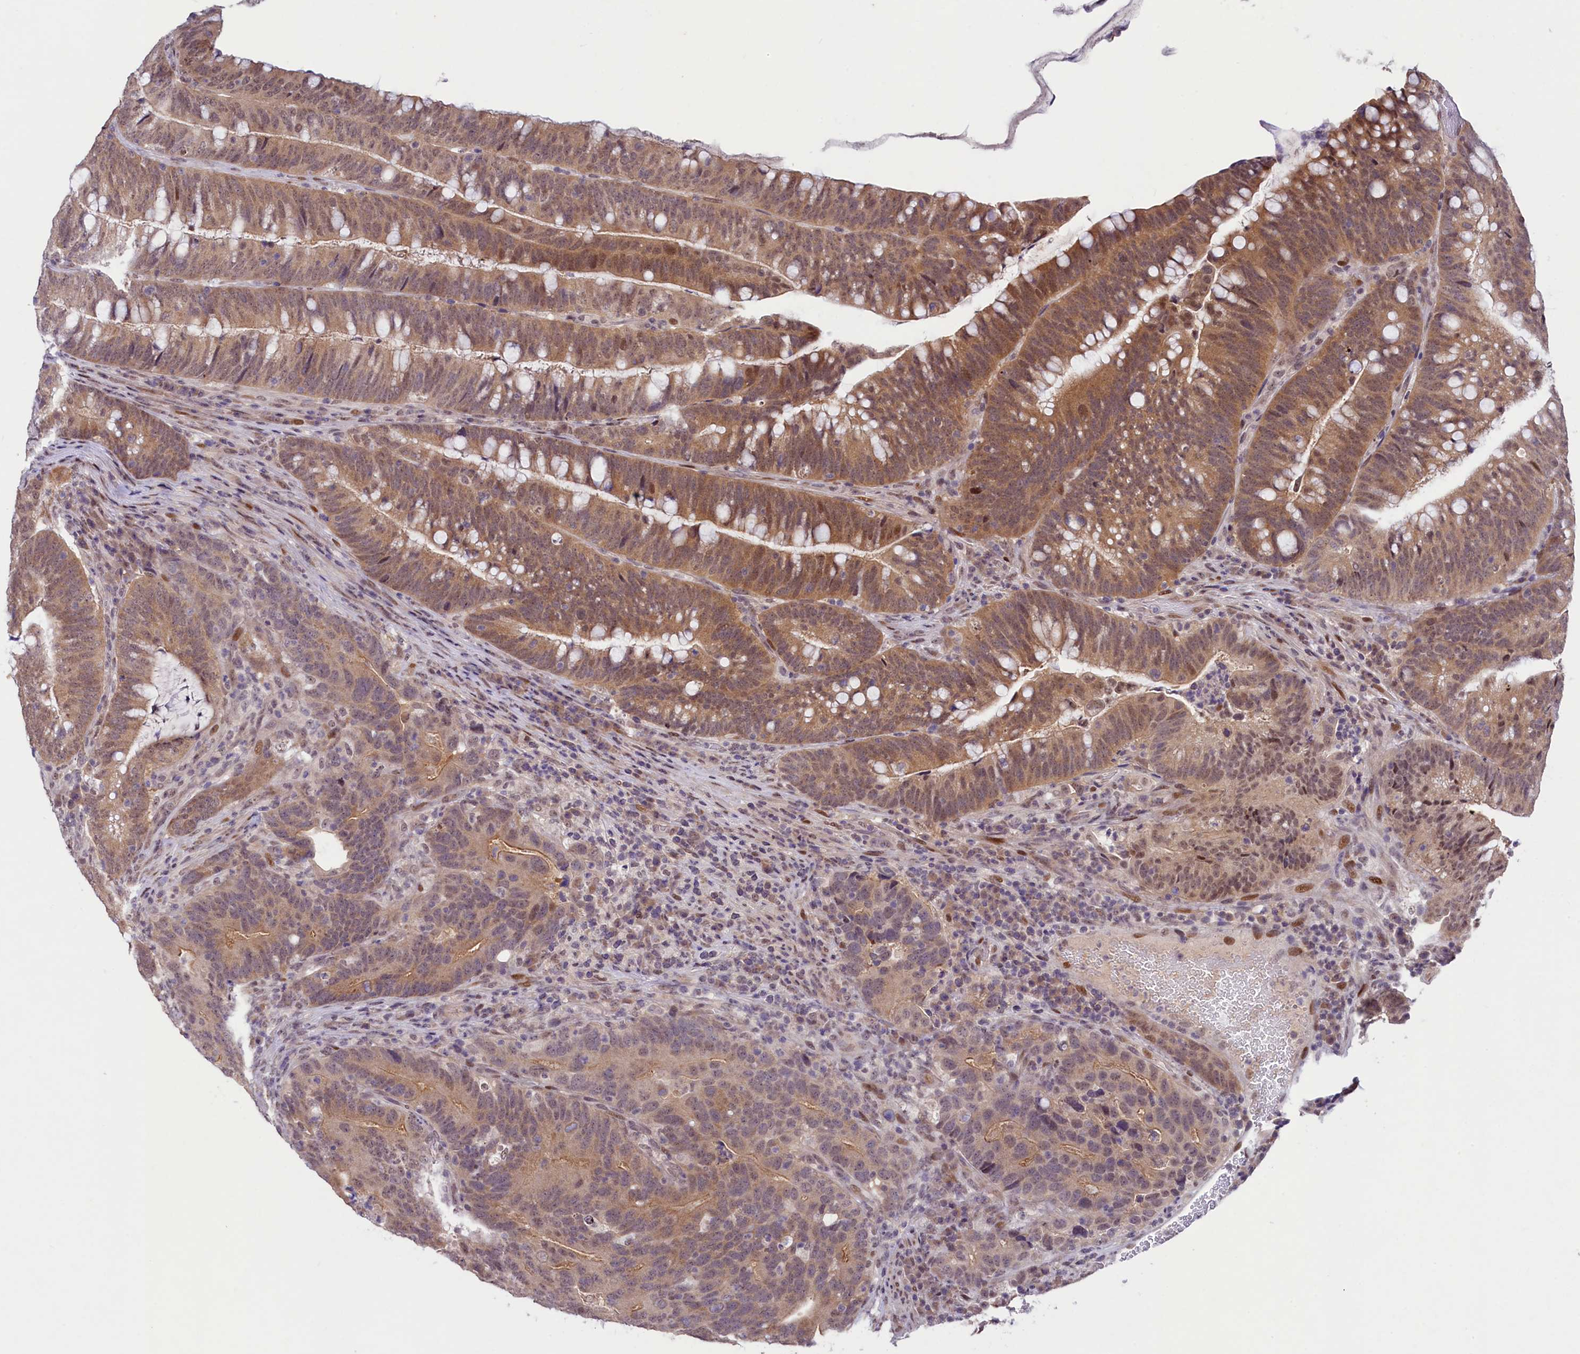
{"staining": {"intensity": "moderate", "quantity": ">75%", "location": "cytoplasmic/membranous,nuclear"}, "tissue": "colorectal cancer", "cell_type": "Tumor cells", "image_type": "cancer", "snomed": [{"axis": "morphology", "description": "Adenocarcinoma, NOS"}, {"axis": "topography", "description": "Colon"}], "caption": "Adenocarcinoma (colorectal) stained with IHC shows moderate cytoplasmic/membranous and nuclear staining in about >75% of tumor cells. Nuclei are stained in blue.", "gene": "ANKS3", "patient": {"sex": "female", "age": 66}}